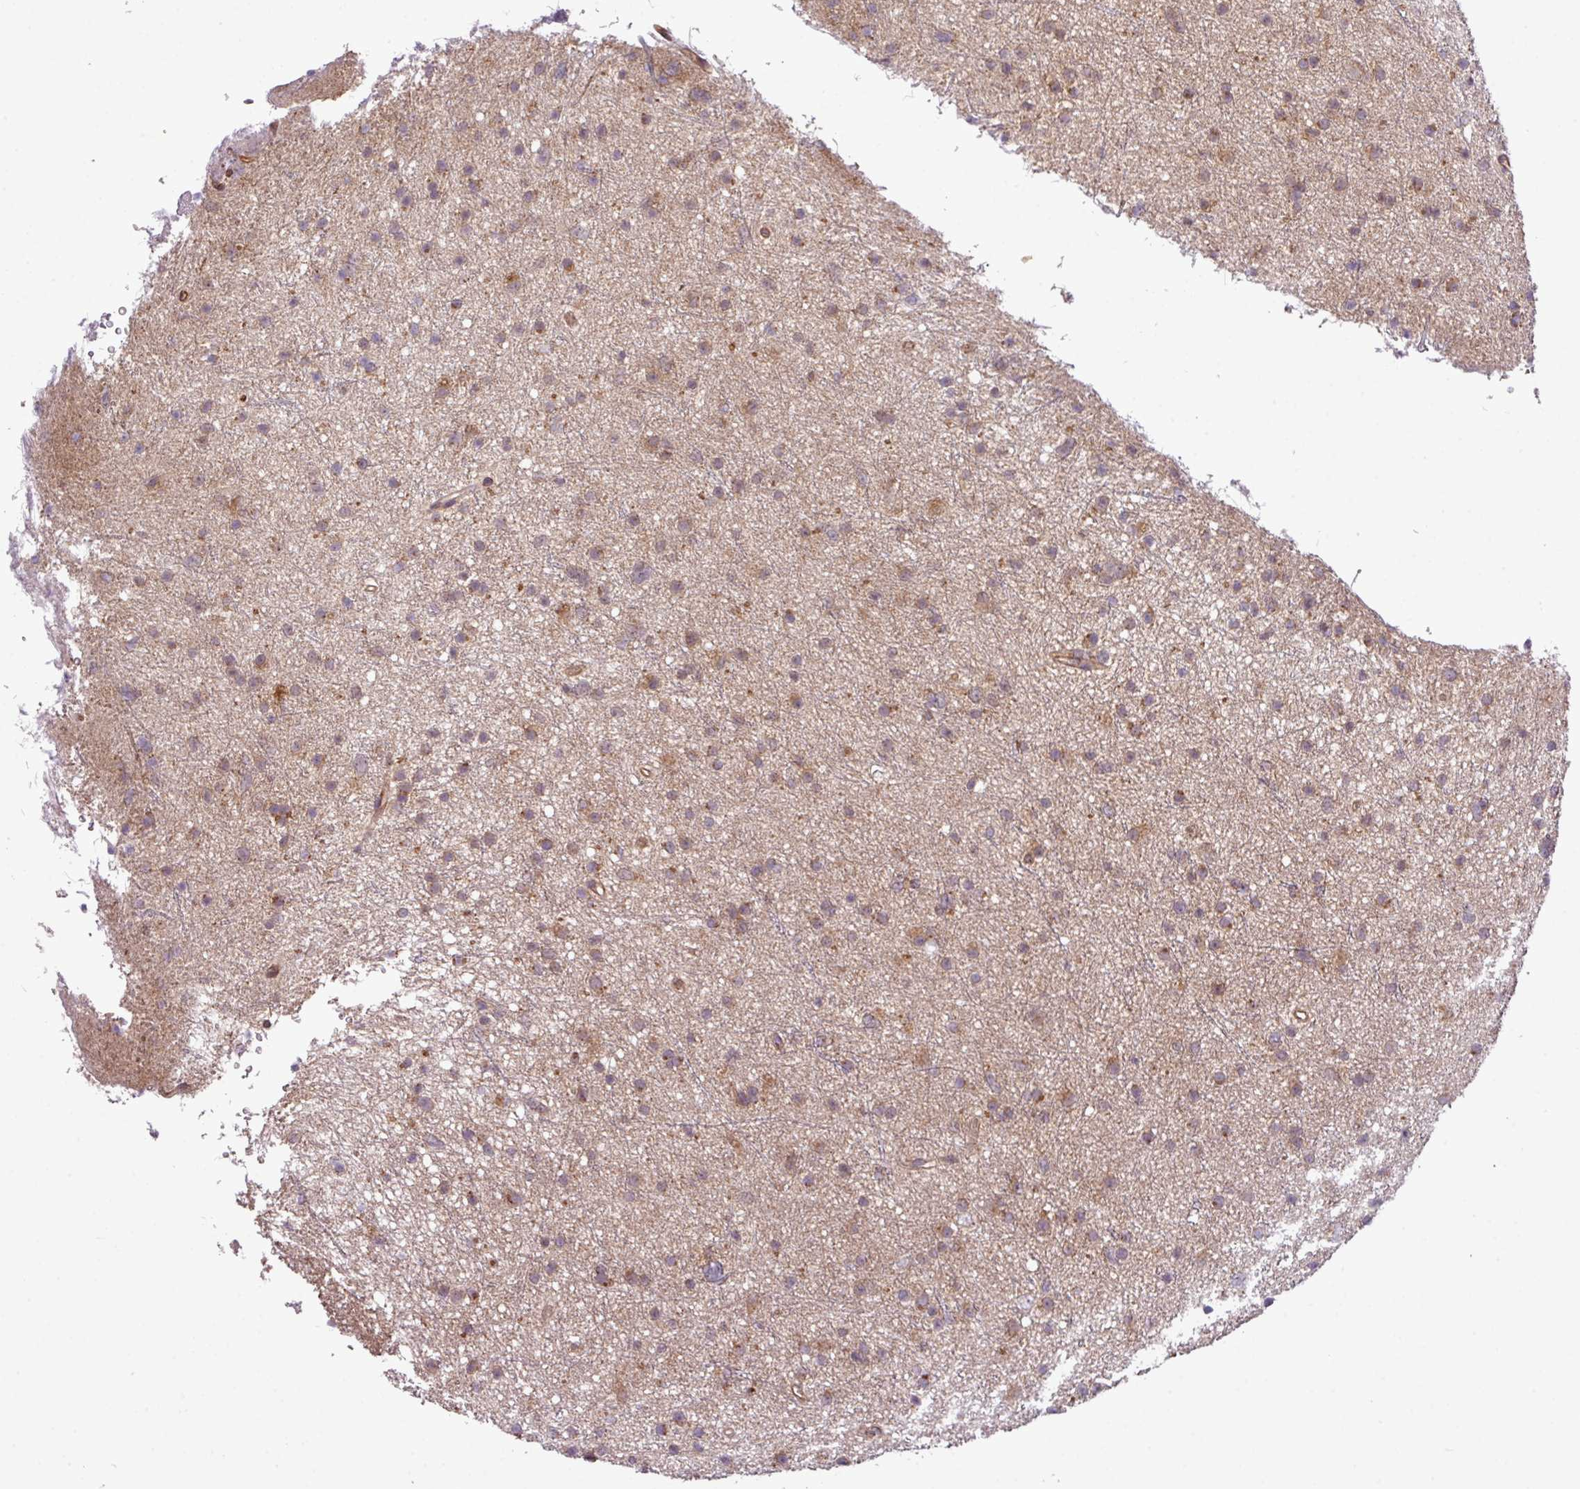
{"staining": {"intensity": "moderate", "quantity": "25%-75%", "location": "cytoplasmic/membranous"}, "tissue": "glioma", "cell_type": "Tumor cells", "image_type": "cancer", "snomed": [{"axis": "morphology", "description": "Glioma, malignant, Low grade"}, {"axis": "topography", "description": "Cerebral cortex"}], "caption": "This is a photomicrograph of immunohistochemistry (IHC) staining of glioma, which shows moderate positivity in the cytoplasmic/membranous of tumor cells.", "gene": "XIAP", "patient": {"sex": "female", "age": 39}}